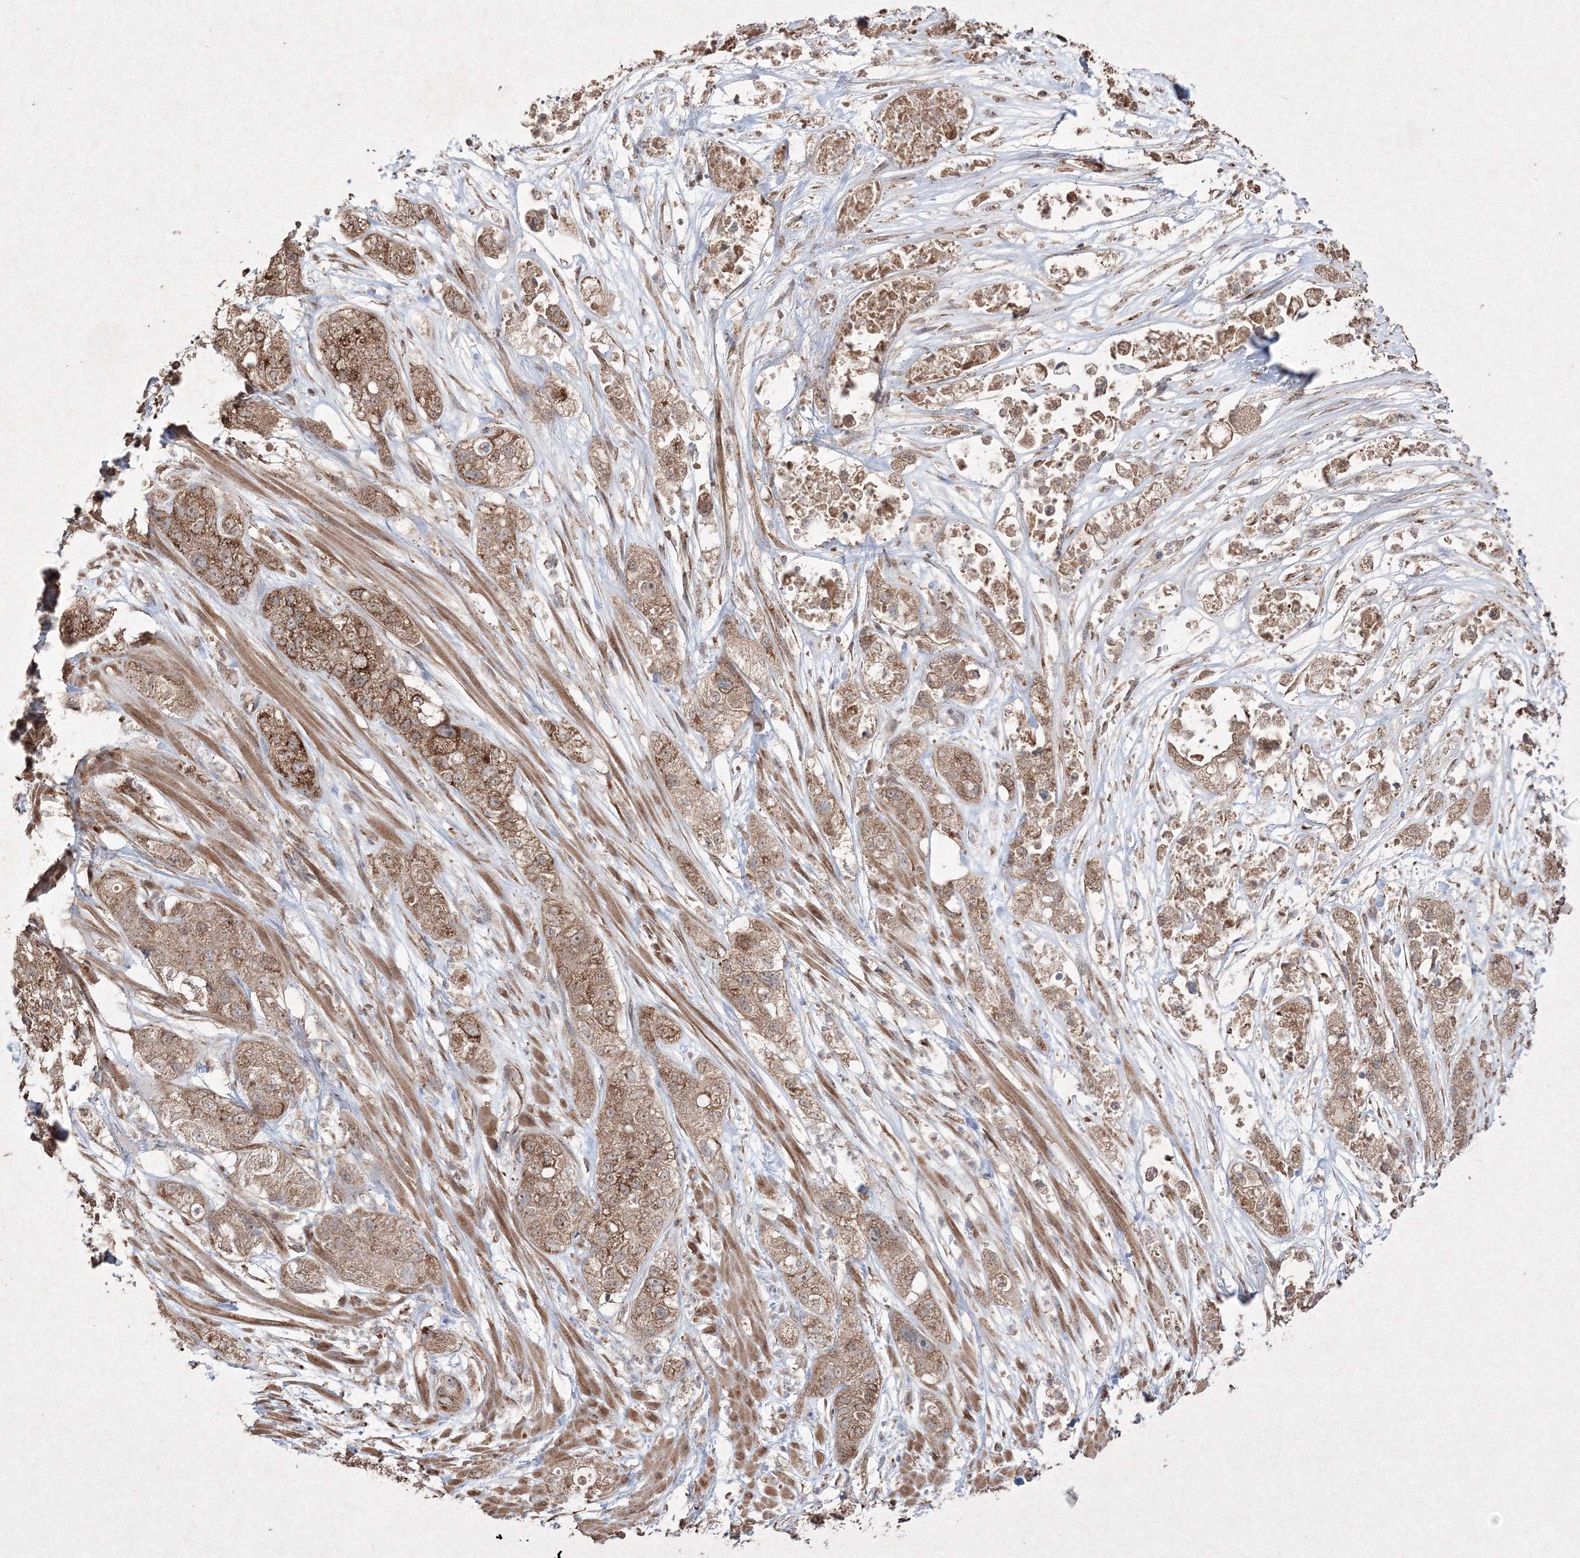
{"staining": {"intensity": "moderate", "quantity": ">75%", "location": "cytoplasmic/membranous"}, "tissue": "pancreatic cancer", "cell_type": "Tumor cells", "image_type": "cancer", "snomed": [{"axis": "morphology", "description": "Adenocarcinoma, NOS"}, {"axis": "topography", "description": "Pancreas"}], "caption": "A medium amount of moderate cytoplasmic/membranous staining is present in about >75% of tumor cells in pancreatic cancer (adenocarcinoma) tissue. Nuclei are stained in blue.", "gene": "GRSF1", "patient": {"sex": "female", "age": 78}}